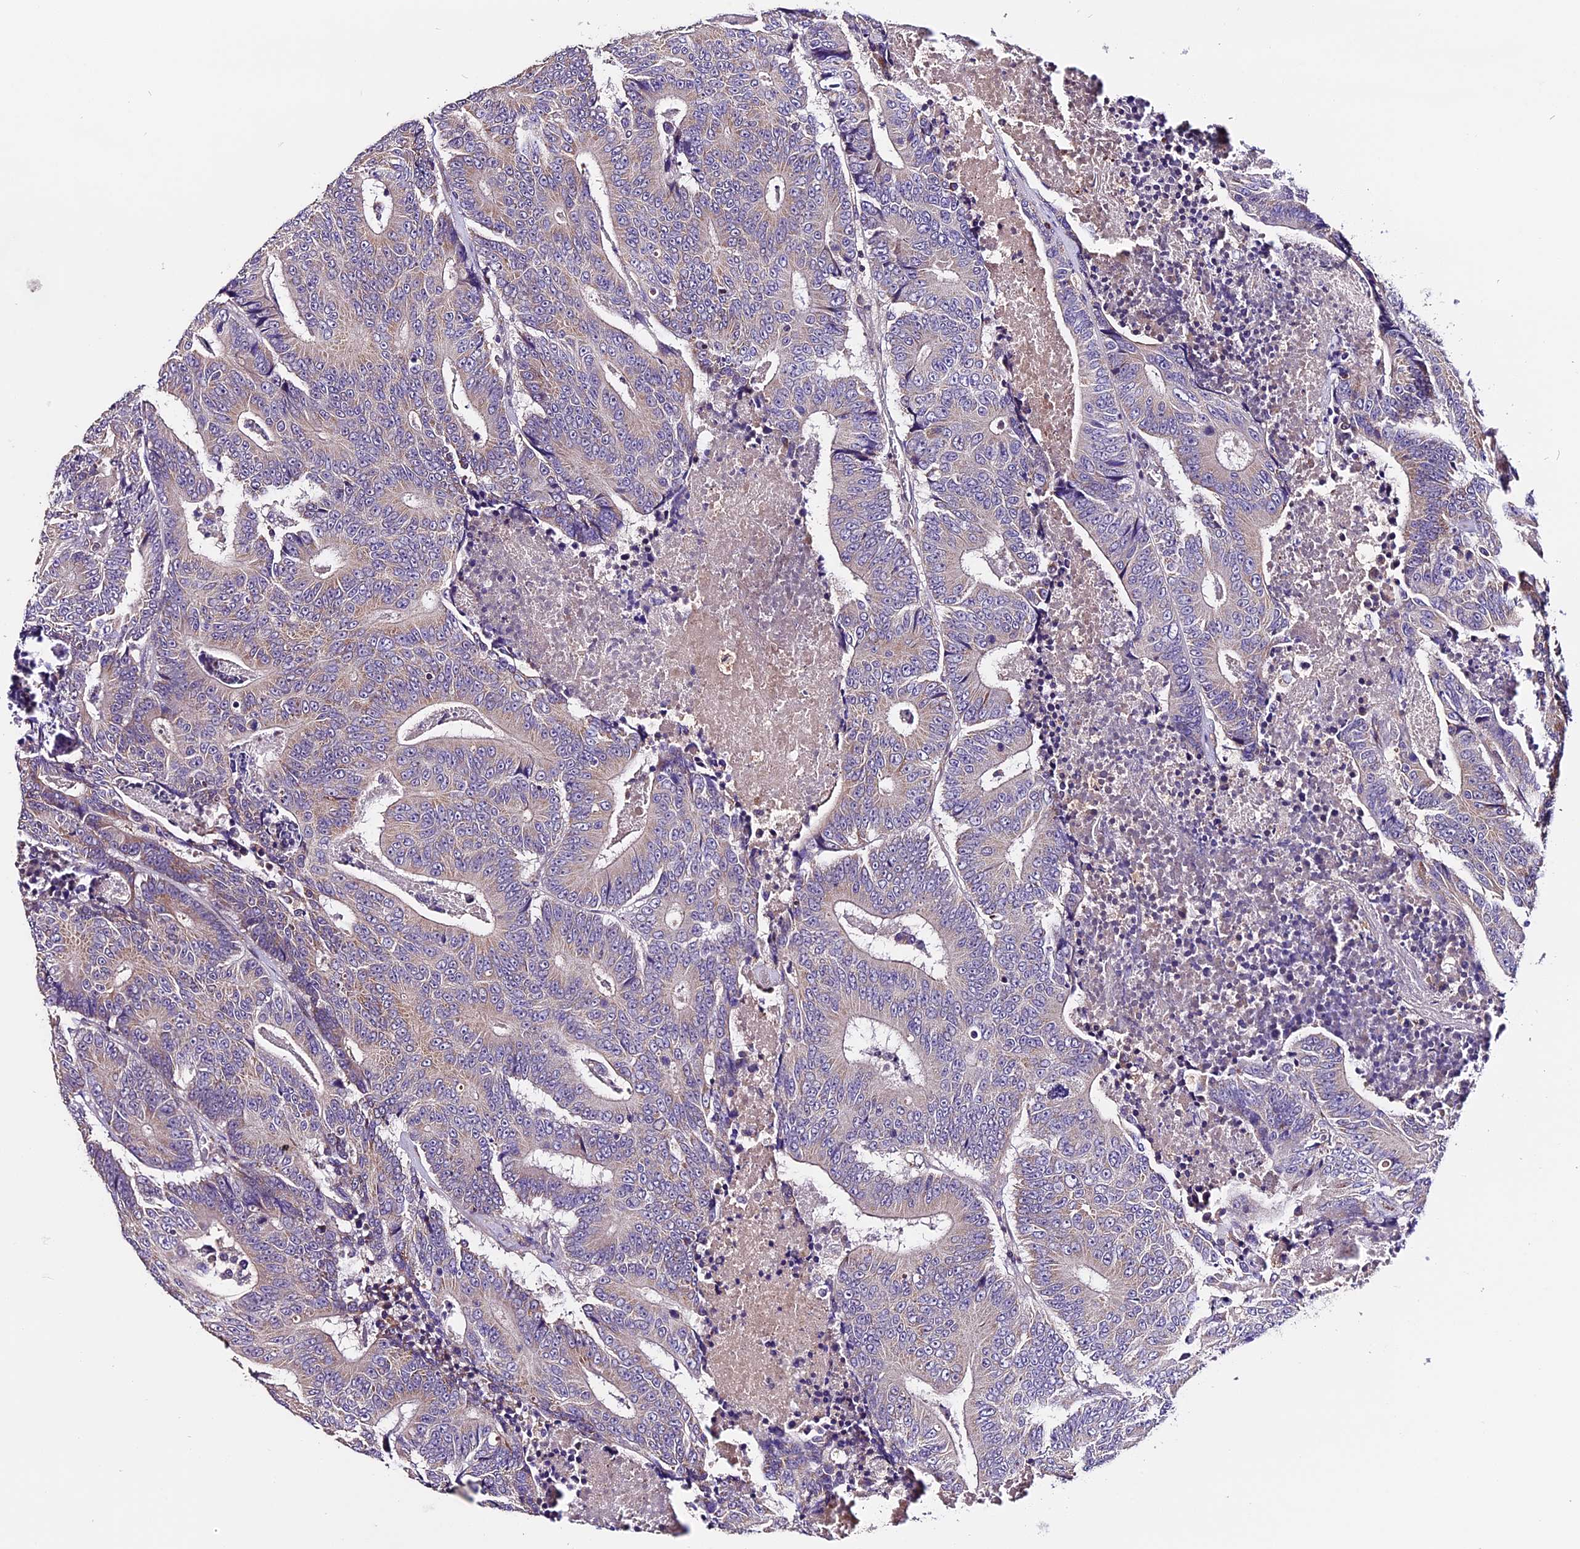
{"staining": {"intensity": "weak", "quantity": "<25%", "location": "cytoplasmic/membranous"}, "tissue": "colorectal cancer", "cell_type": "Tumor cells", "image_type": "cancer", "snomed": [{"axis": "morphology", "description": "Adenocarcinoma, NOS"}, {"axis": "topography", "description": "Colon"}], "caption": "Tumor cells are negative for brown protein staining in adenocarcinoma (colorectal). The staining was performed using DAB (3,3'-diaminobenzidine) to visualize the protein expression in brown, while the nuclei were stained in blue with hematoxylin (Magnification: 20x).", "gene": "DDX28", "patient": {"sex": "male", "age": 83}}